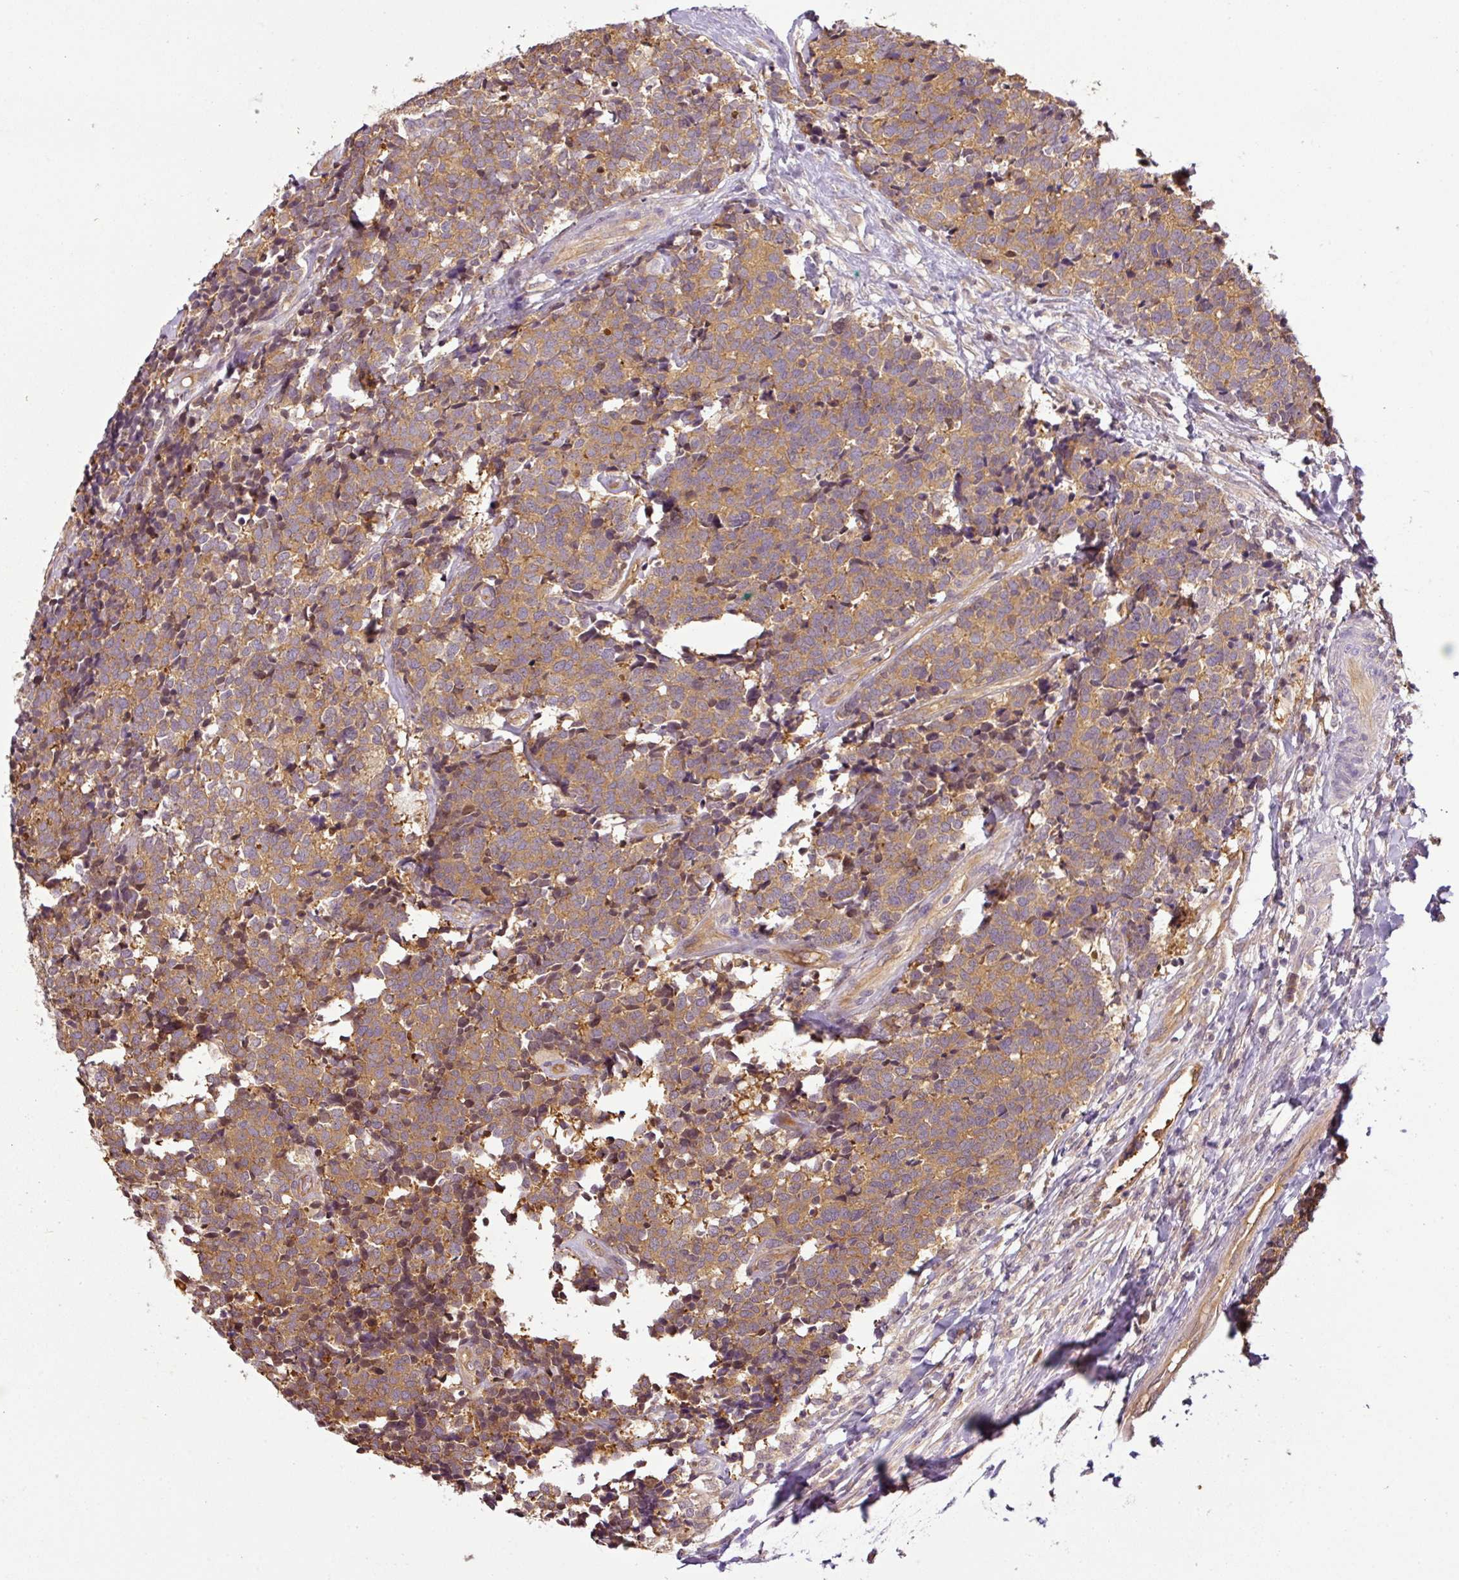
{"staining": {"intensity": "weak", "quantity": ">75%", "location": "cytoplasmic/membranous"}, "tissue": "carcinoid", "cell_type": "Tumor cells", "image_type": "cancer", "snomed": [{"axis": "morphology", "description": "Carcinoid, malignant, NOS"}, {"axis": "topography", "description": "Skin"}], "caption": "Approximately >75% of tumor cells in human malignant carcinoid display weak cytoplasmic/membranous protein expression as visualized by brown immunohistochemical staining.", "gene": "ANKRD18A", "patient": {"sex": "female", "age": 79}}